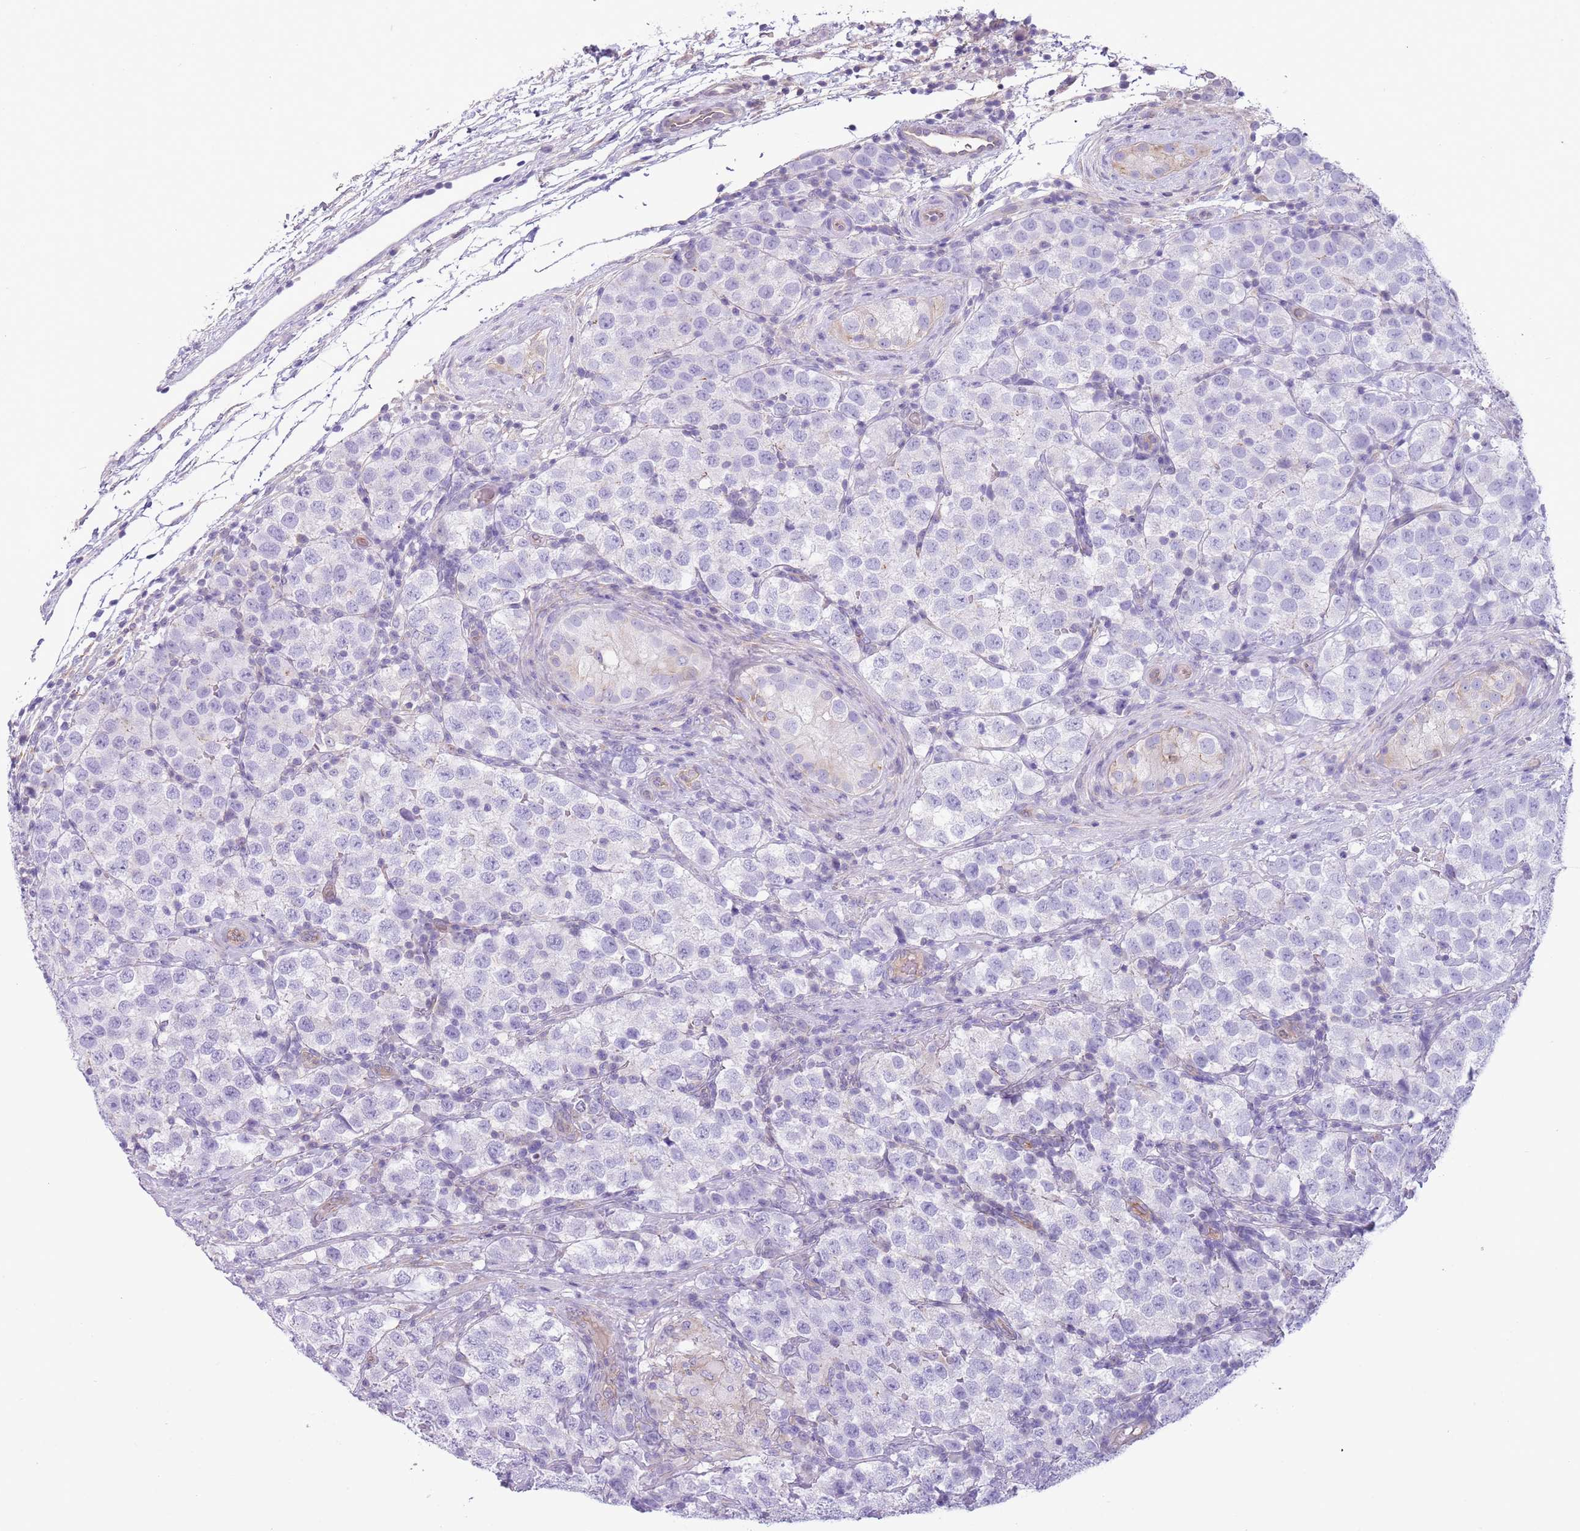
{"staining": {"intensity": "negative", "quantity": "none", "location": "none"}, "tissue": "testis cancer", "cell_type": "Tumor cells", "image_type": "cancer", "snomed": [{"axis": "morphology", "description": "Seminoma, NOS"}, {"axis": "topography", "description": "Testis"}], "caption": "Immunohistochemical staining of human testis seminoma exhibits no significant positivity in tumor cells. (DAB (3,3'-diaminobenzidine) IHC with hematoxylin counter stain).", "gene": "RBP3", "patient": {"sex": "male", "age": 34}}